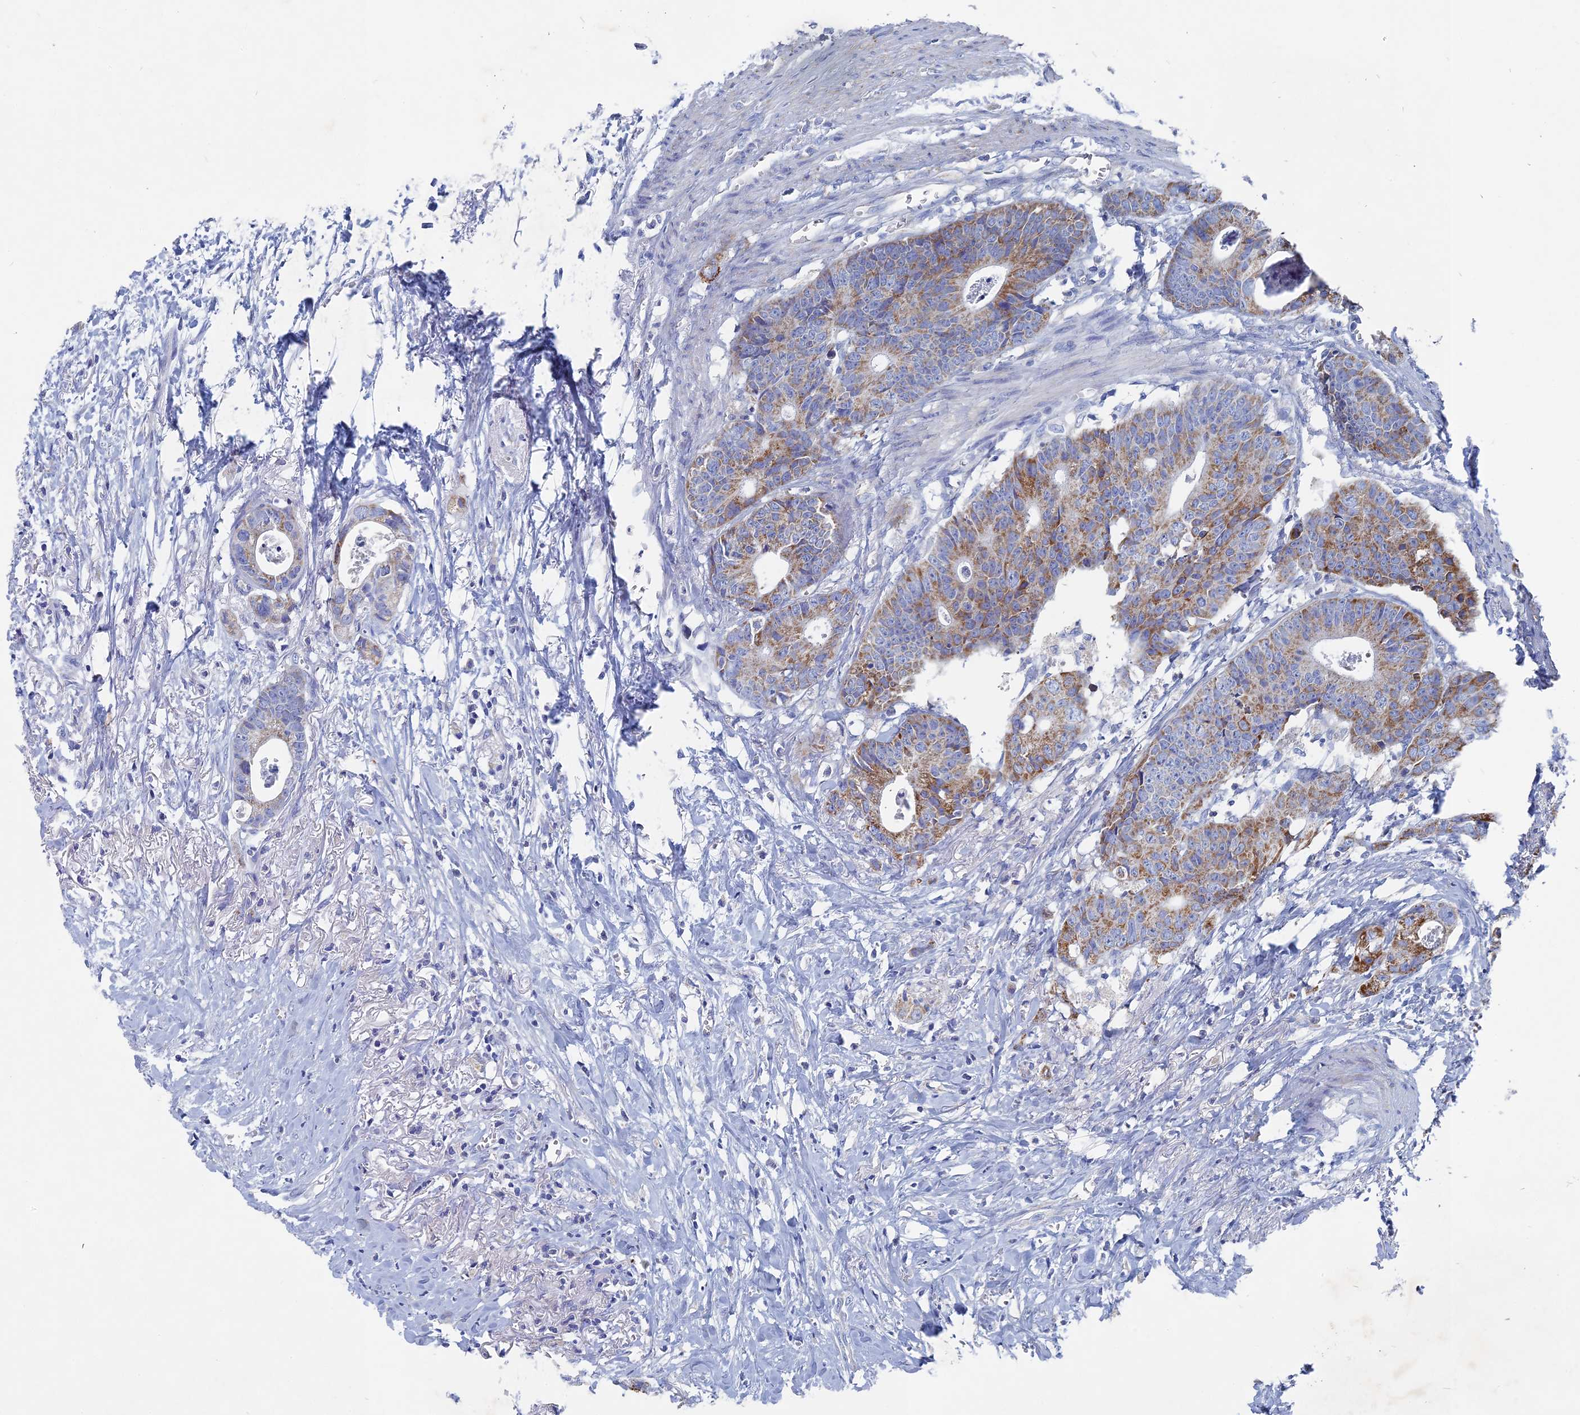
{"staining": {"intensity": "moderate", "quantity": "25%-75%", "location": "cytoplasmic/membranous"}, "tissue": "colorectal cancer", "cell_type": "Tumor cells", "image_type": "cancer", "snomed": [{"axis": "morphology", "description": "Adenocarcinoma, NOS"}, {"axis": "topography", "description": "Colon"}], "caption": "Moderate cytoplasmic/membranous expression is seen in about 25%-75% of tumor cells in colorectal adenocarcinoma.", "gene": "HIGD1A", "patient": {"sex": "female", "age": 57}}